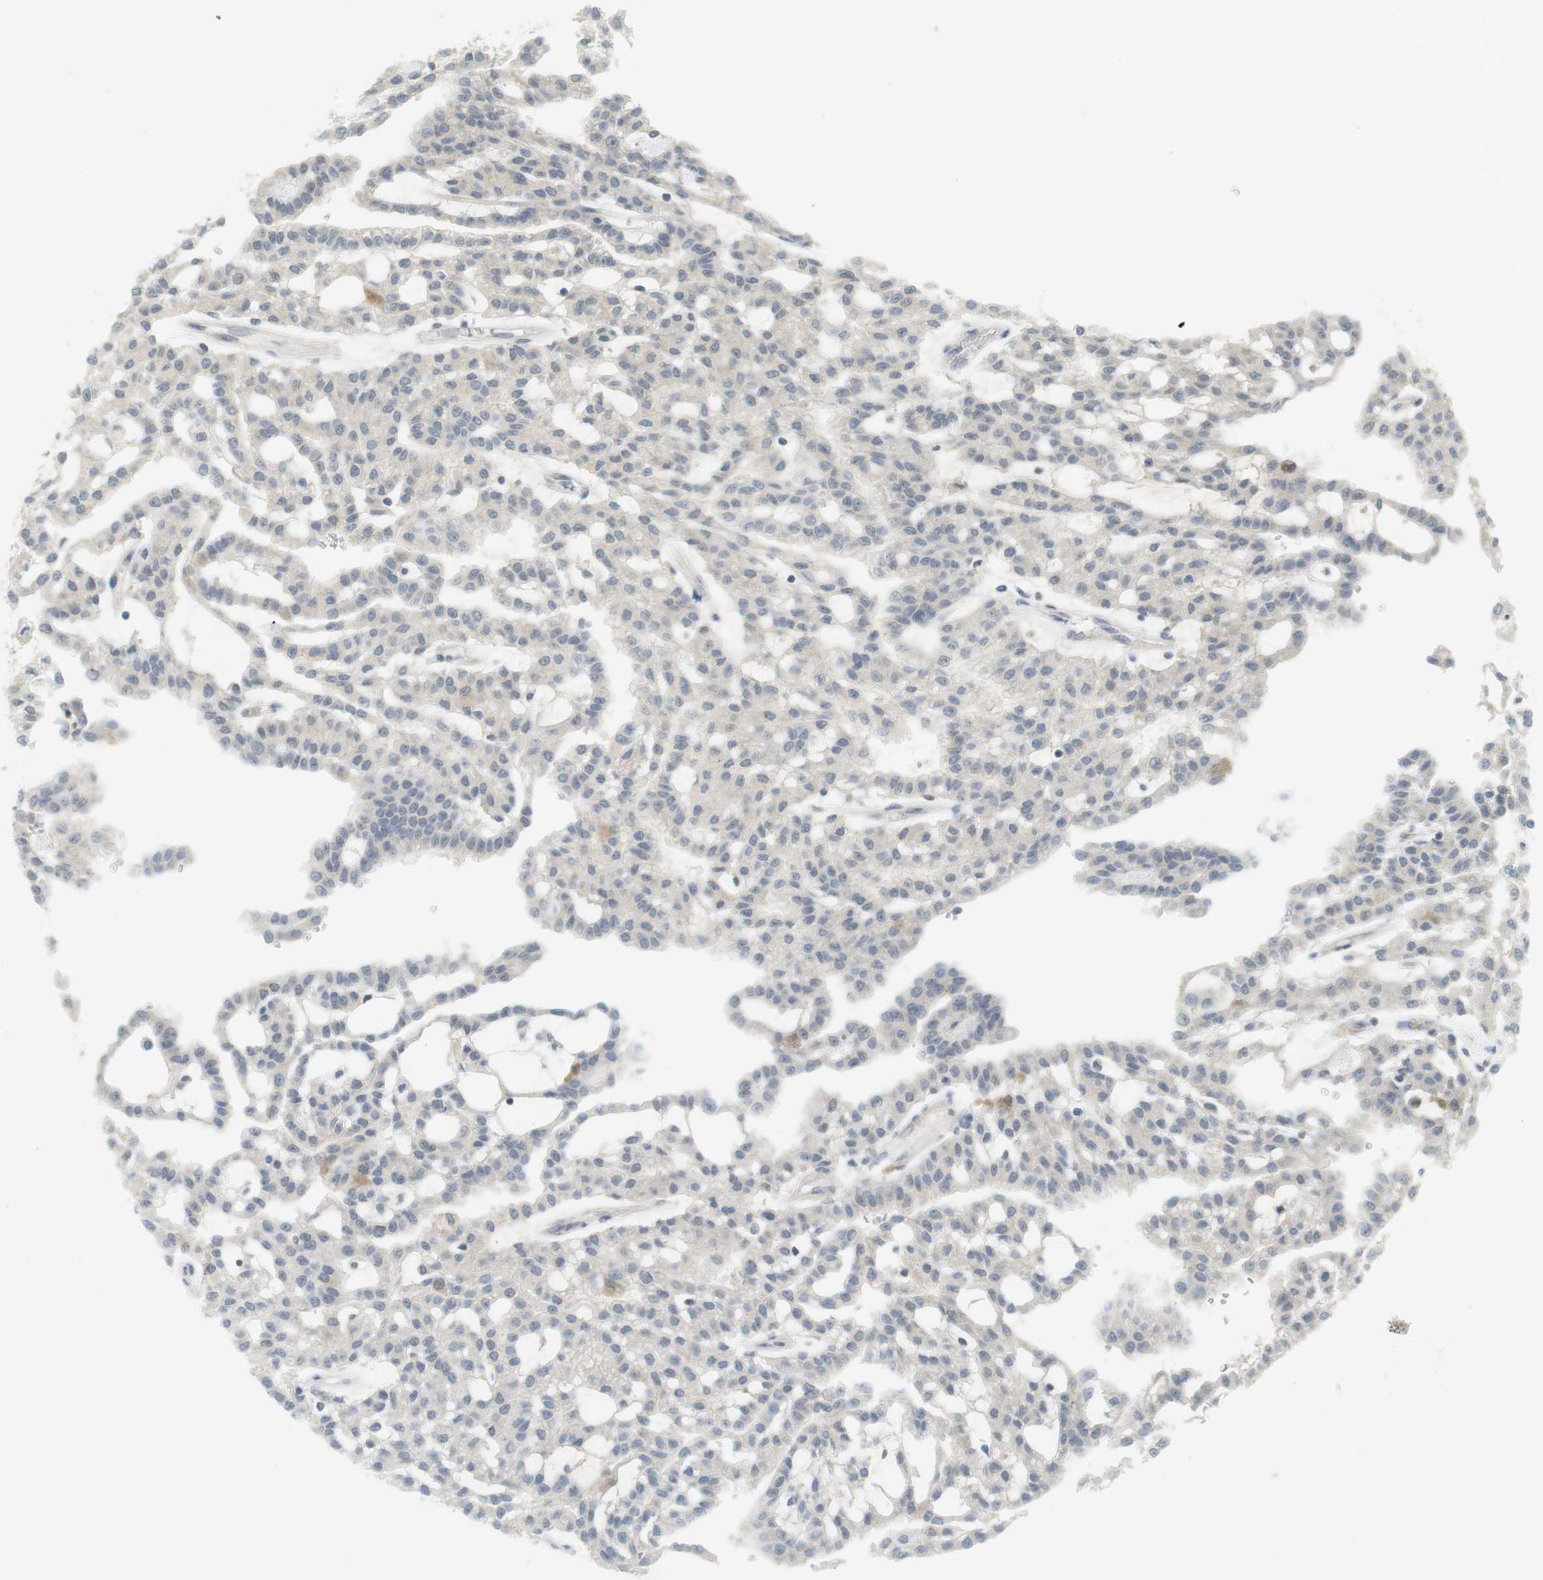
{"staining": {"intensity": "weak", "quantity": "<25%", "location": "cytoplasmic/membranous"}, "tissue": "renal cancer", "cell_type": "Tumor cells", "image_type": "cancer", "snomed": [{"axis": "morphology", "description": "Adenocarcinoma, NOS"}, {"axis": "topography", "description": "Kidney"}], "caption": "High power microscopy photomicrograph of an immunohistochemistry (IHC) histopathology image of renal cancer, revealing no significant positivity in tumor cells. Nuclei are stained in blue.", "gene": "TTK", "patient": {"sex": "male", "age": 63}}